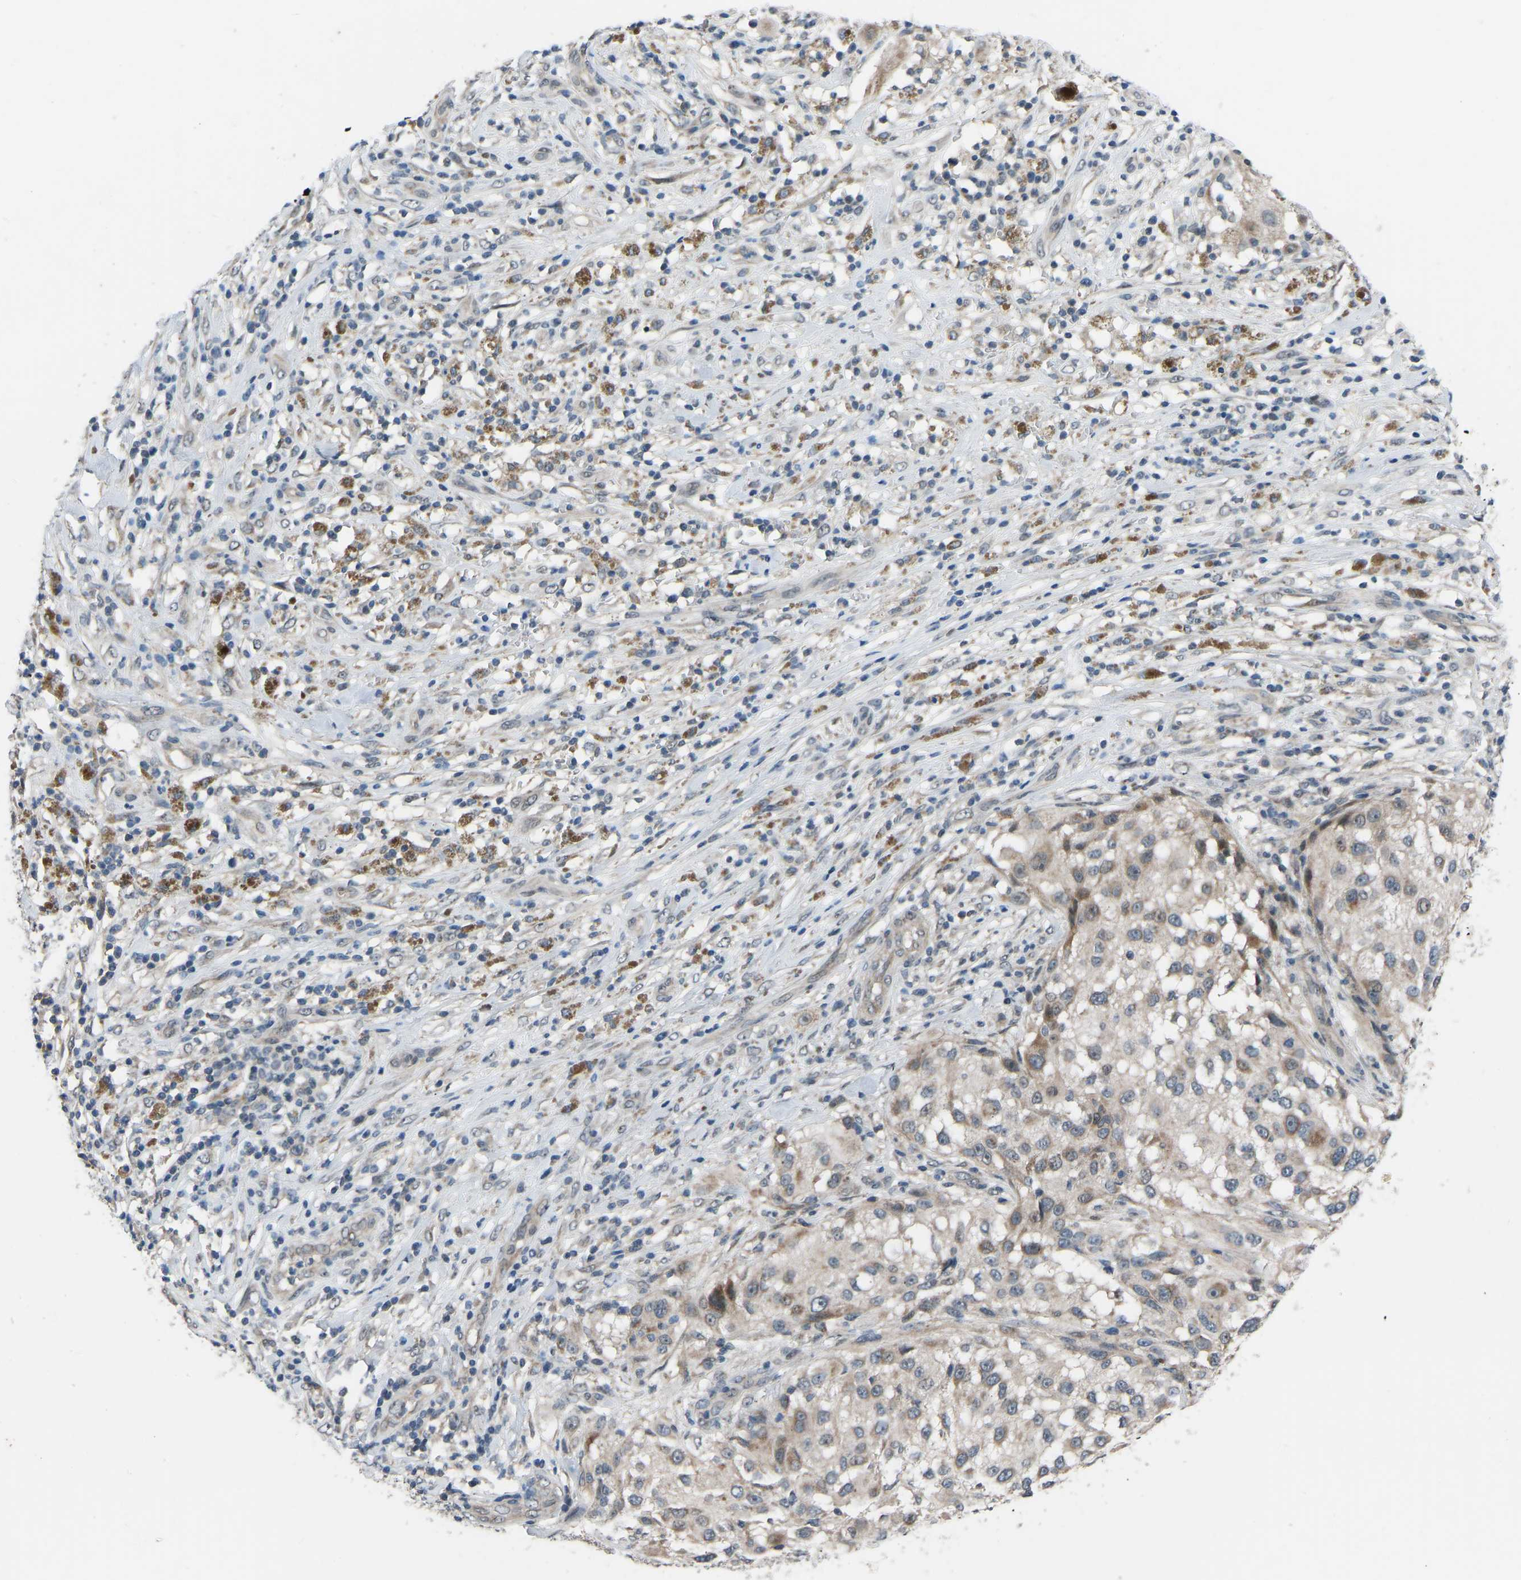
{"staining": {"intensity": "moderate", "quantity": "<25%", "location": "cytoplasmic/membranous"}, "tissue": "melanoma", "cell_type": "Tumor cells", "image_type": "cancer", "snomed": [{"axis": "morphology", "description": "Necrosis, NOS"}, {"axis": "morphology", "description": "Malignant melanoma, NOS"}, {"axis": "topography", "description": "Skin"}], "caption": "This is a photomicrograph of immunohistochemistry (IHC) staining of melanoma, which shows moderate expression in the cytoplasmic/membranous of tumor cells.", "gene": "CDK2AP1", "patient": {"sex": "female", "age": 87}}